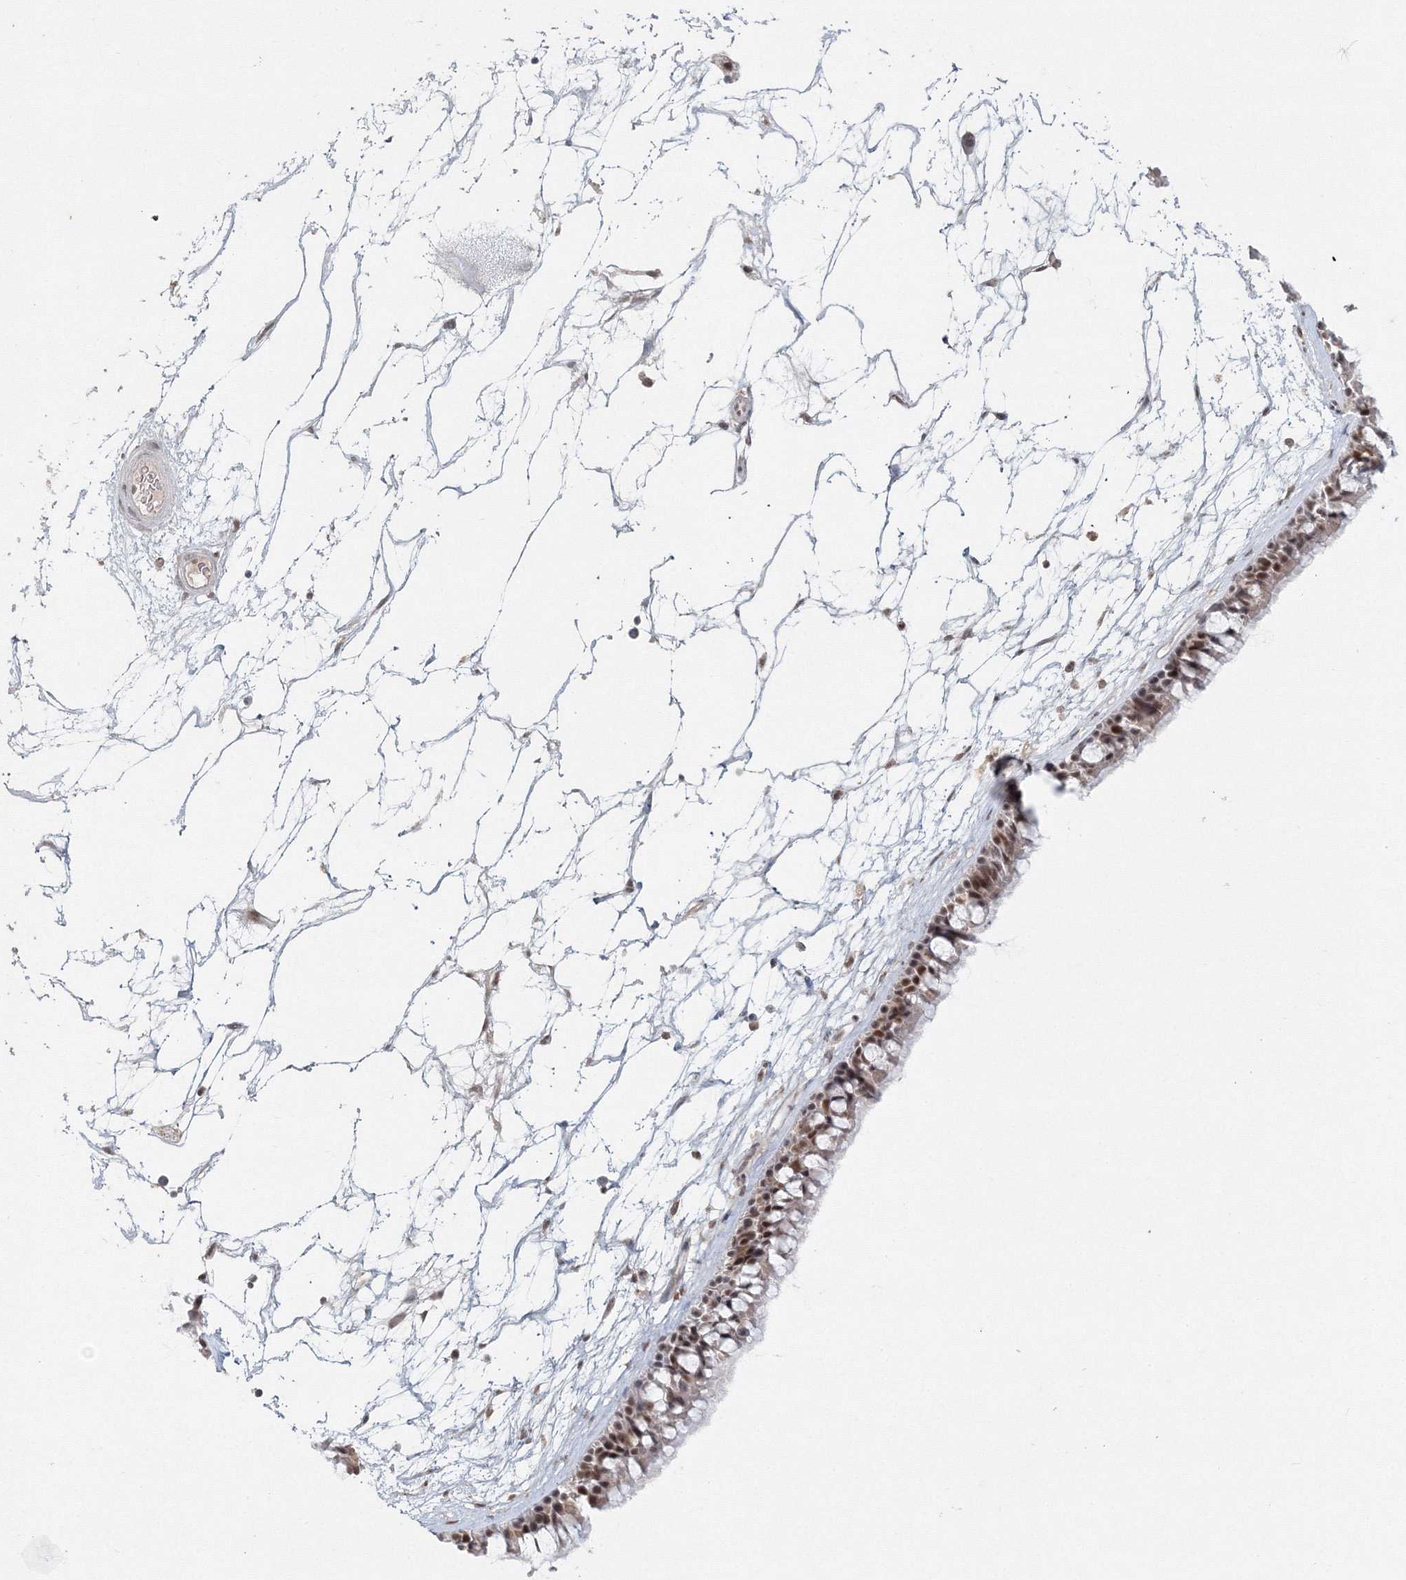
{"staining": {"intensity": "moderate", "quantity": ">75%", "location": "nuclear"}, "tissue": "nasopharynx", "cell_type": "Respiratory epithelial cells", "image_type": "normal", "snomed": [{"axis": "morphology", "description": "Normal tissue, NOS"}, {"axis": "topography", "description": "Nasopharynx"}], "caption": "Immunohistochemical staining of normal nasopharynx demonstrates >75% levels of moderate nuclear protein staining in approximately >75% of respiratory epithelial cells. (DAB (3,3'-diaminobenzidine) IHC with brightfield microscopy, high magnification).", "gene": "IWS1", "patient": {"sex": "male", "age": 64}}